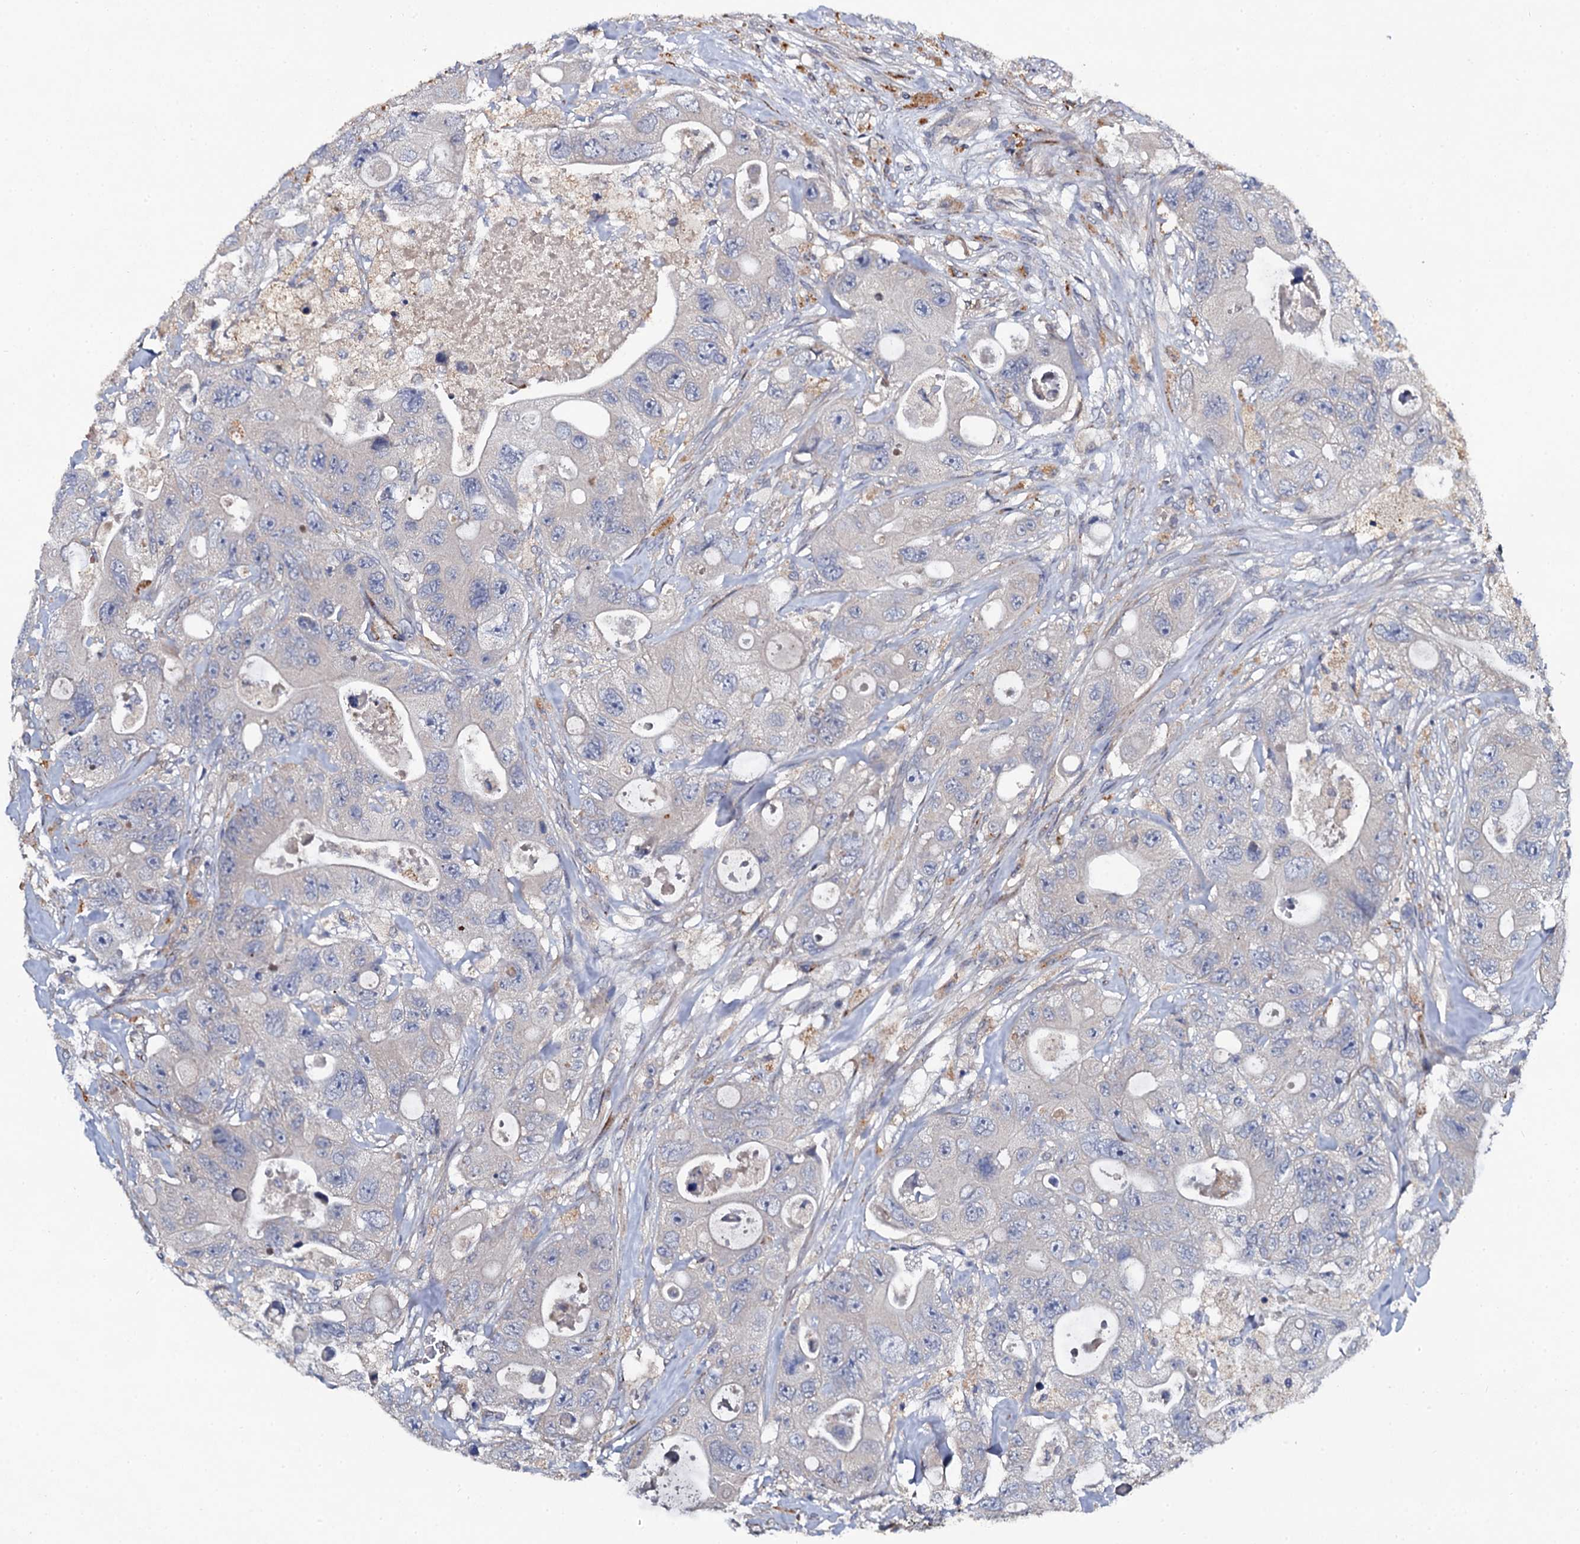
{"staining": {"intensity": "negative", "quantity": "none", "location": "none"}, "tissue": "colorectal cancer", "cell_type": "Tumor cells", "image_type": "cancer", "snomed": [{"axis": "morphology", "description": "Adenocarcinoma, NOS"}, {"axis": "topography", "description": "Colon"}], "caption": "DAB immunohistochemical staining of colorectal cancer reveals no significant staining in tumor cells.", "gene": "LRRC28", "patient": {"sex": "female", "age": 46}}